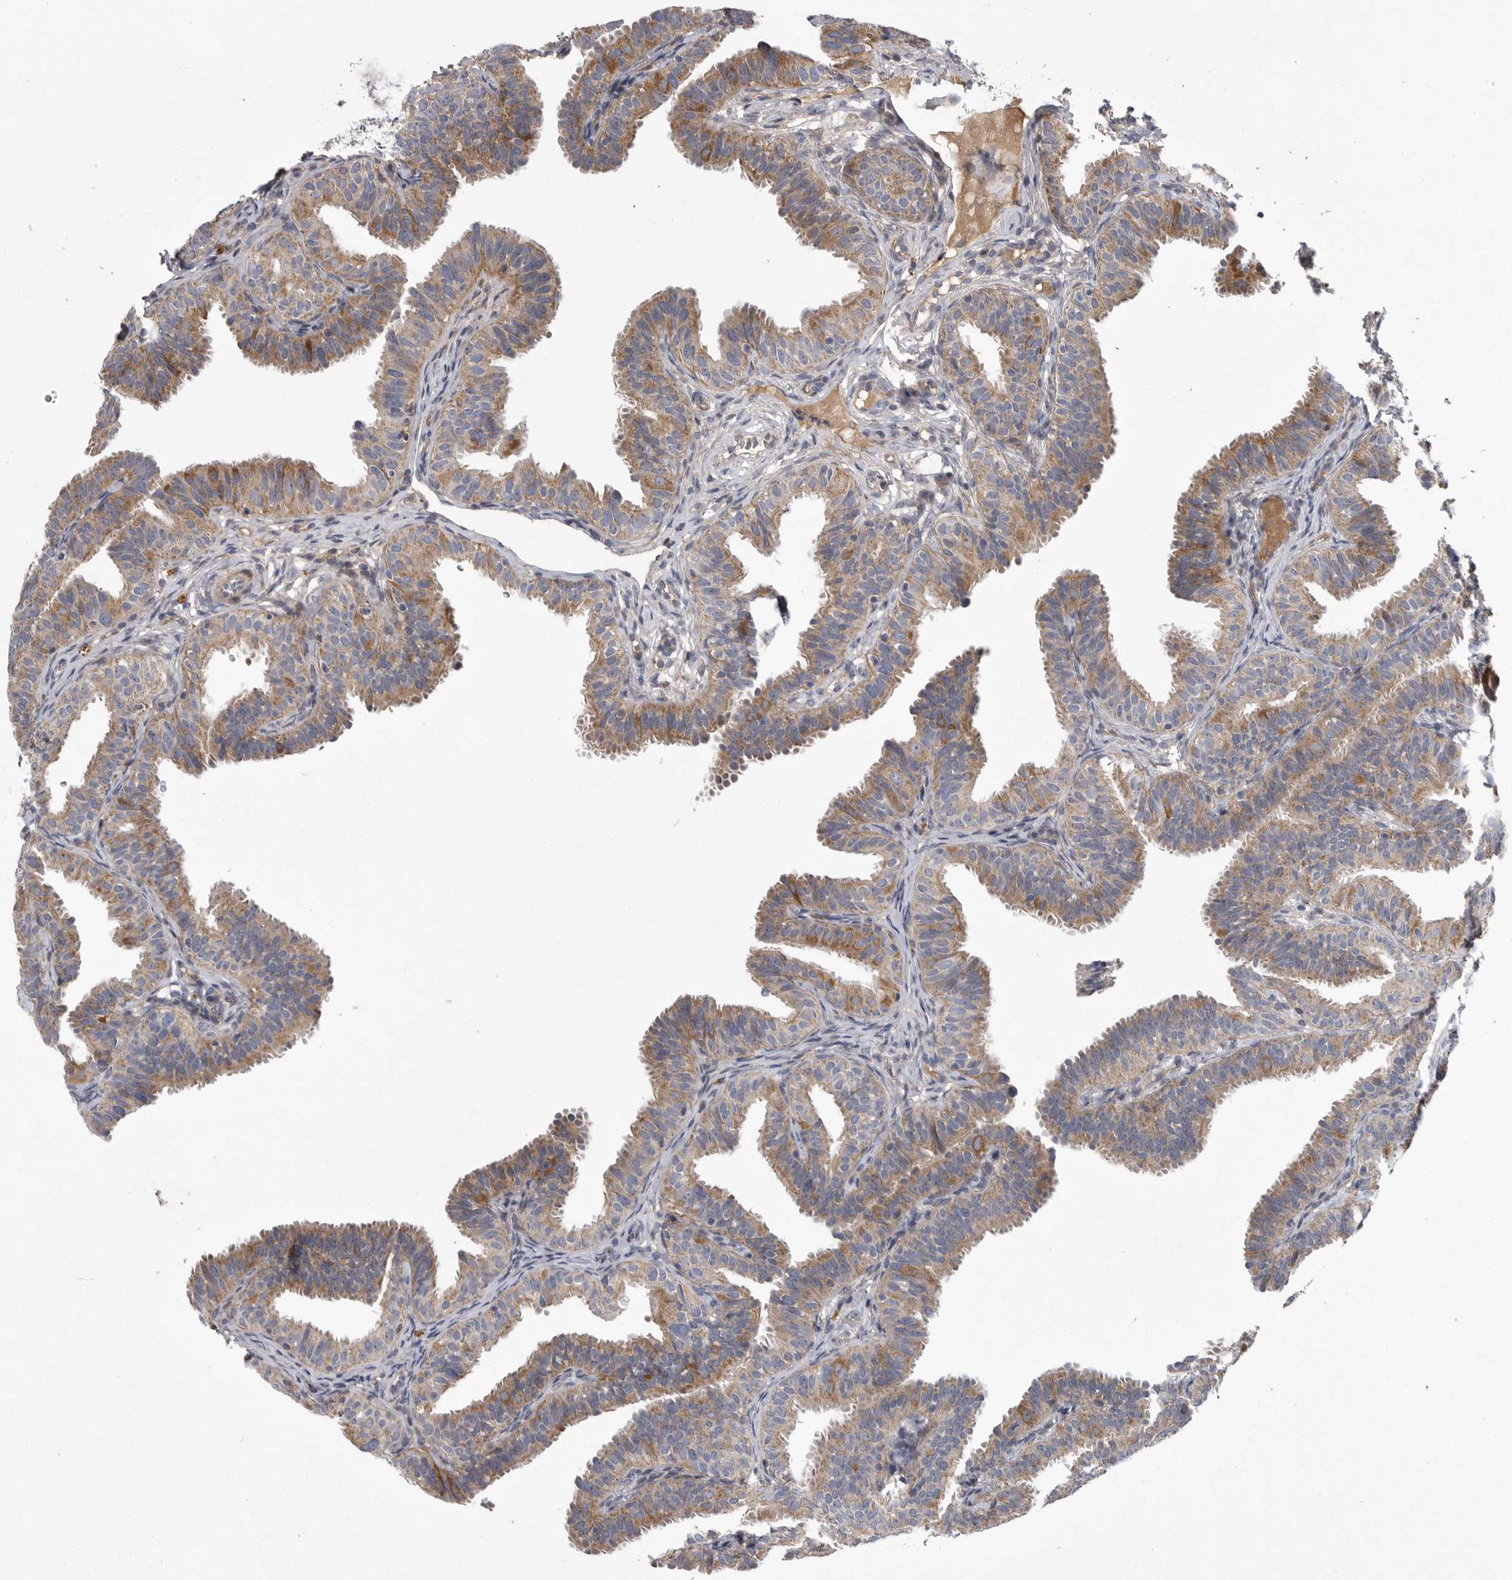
{"staining": {"intensity": "moderate", "quantity": ">75%", "location": "cytoplasmic/membranous"}, "tissue": "fallopian tube", "cell_type": "Glandular cells", "image_type": "normal", "snomed": [{"axis": "morphology", "description": "Normal tissue, NOS"}, {"axis": "topography", "description": "Fallopian tube"}], "caption": "DAB (3,3'-diaminobenzidine) immunohistochemical staining of unremarkable human fallopian tube reveals moderate cytoplasmic/membranous protein positivity in approximately >75% of glandular cells.", "gene": "CRP", "patient": {"sex": "female", "age": 35}}